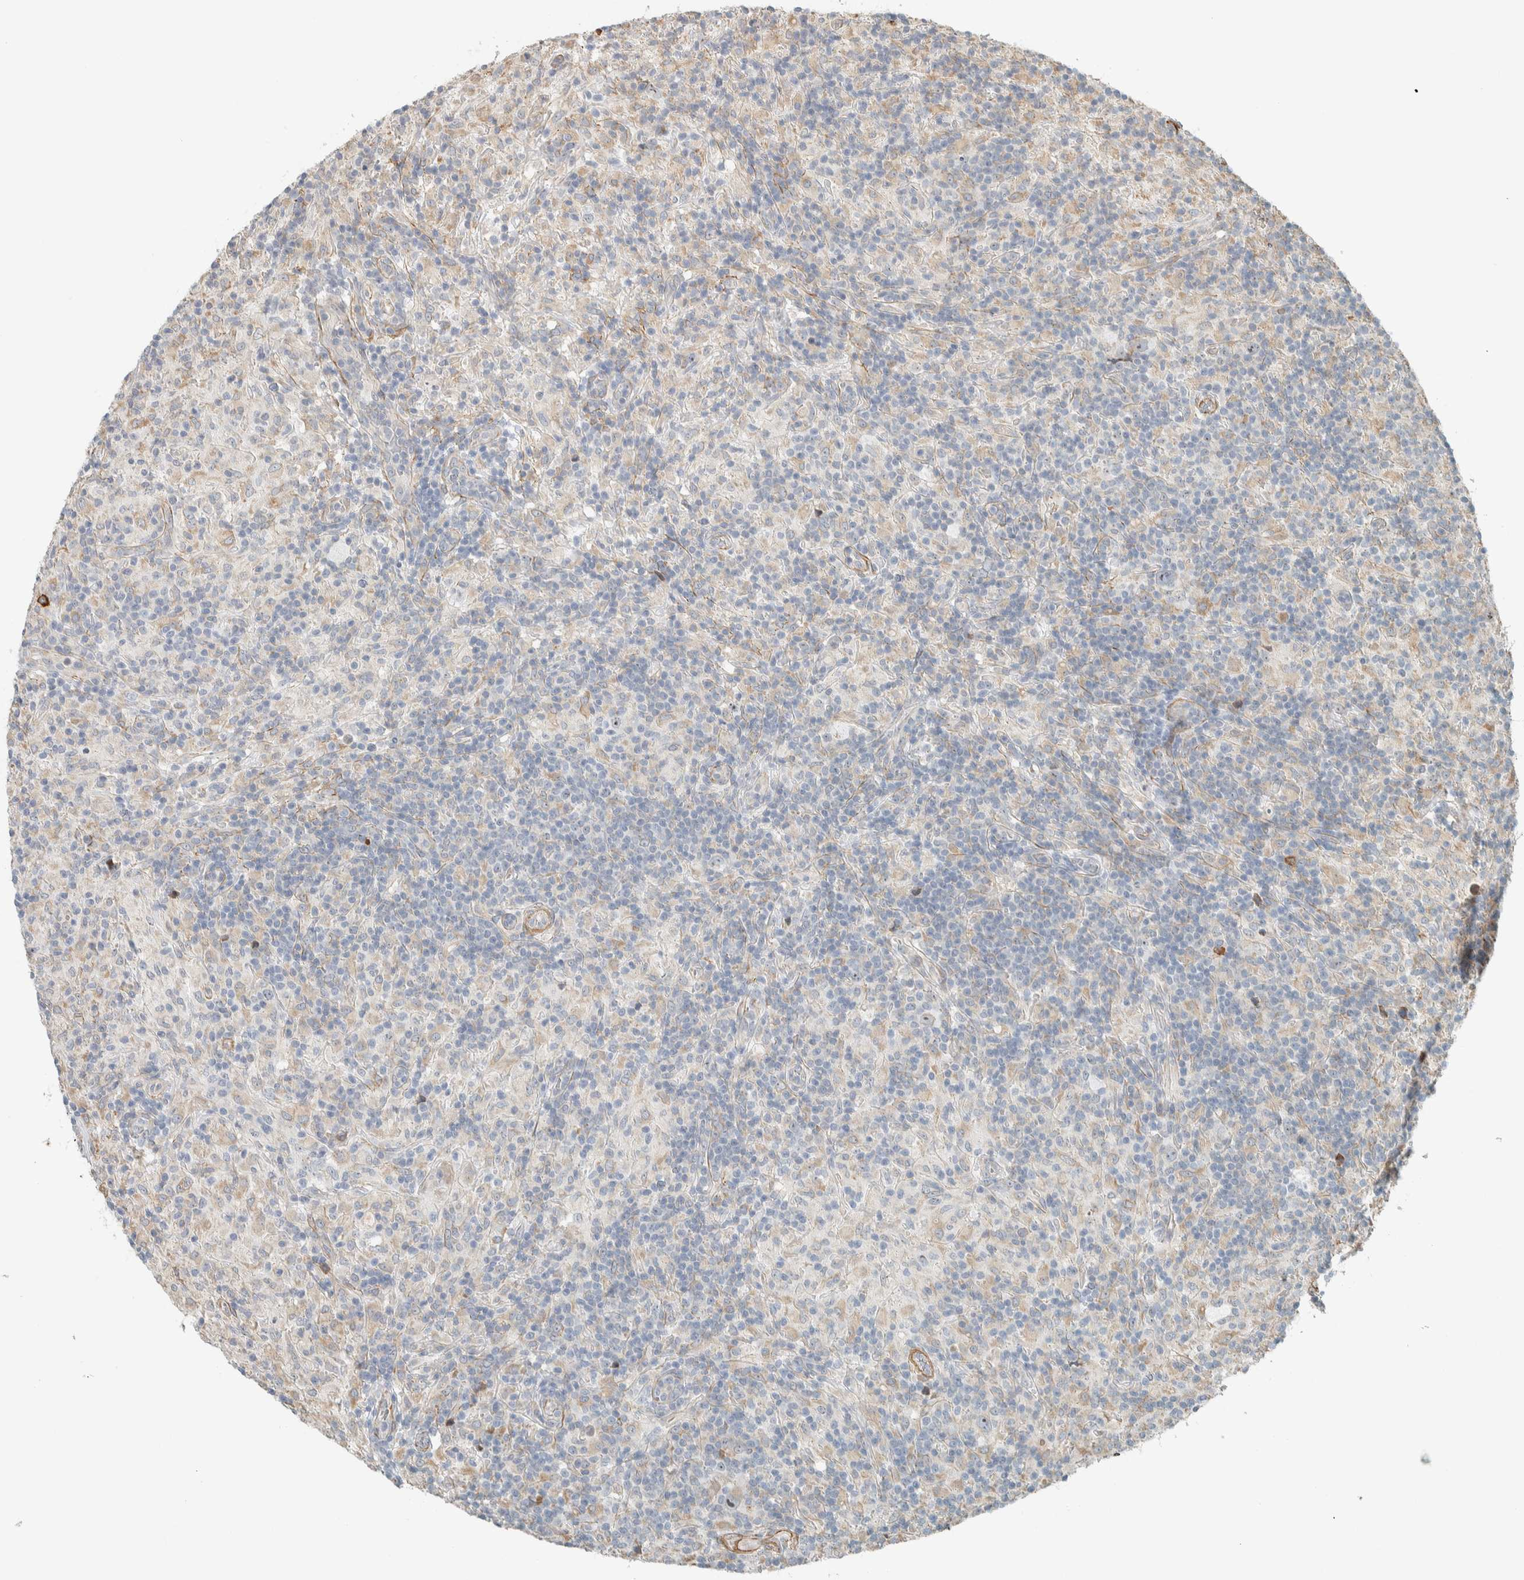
{"staining": {"intensity": "negative", "quantity": "none", "location": "none"}, "tissue": "lymphoma", "cell_type": "Tumor cells", "image_type": "cancer", "snomed": [{"axis": "morphology", "description": "Hodgkin's disease, NOS"}, {"axis": "topography", "description": "Lymph node"}], "caption": "The histopathology image demonstrates no significant positivity in tumor cells of Hodgkin's disease. The staining was performed using DAB to visualize the protein expression in brown, while the nuclei were stained in blue with hematoxylin (Magnification: 20x).", "gene": "KLHL40", "patient": {"sex": "male", "age": 70}}